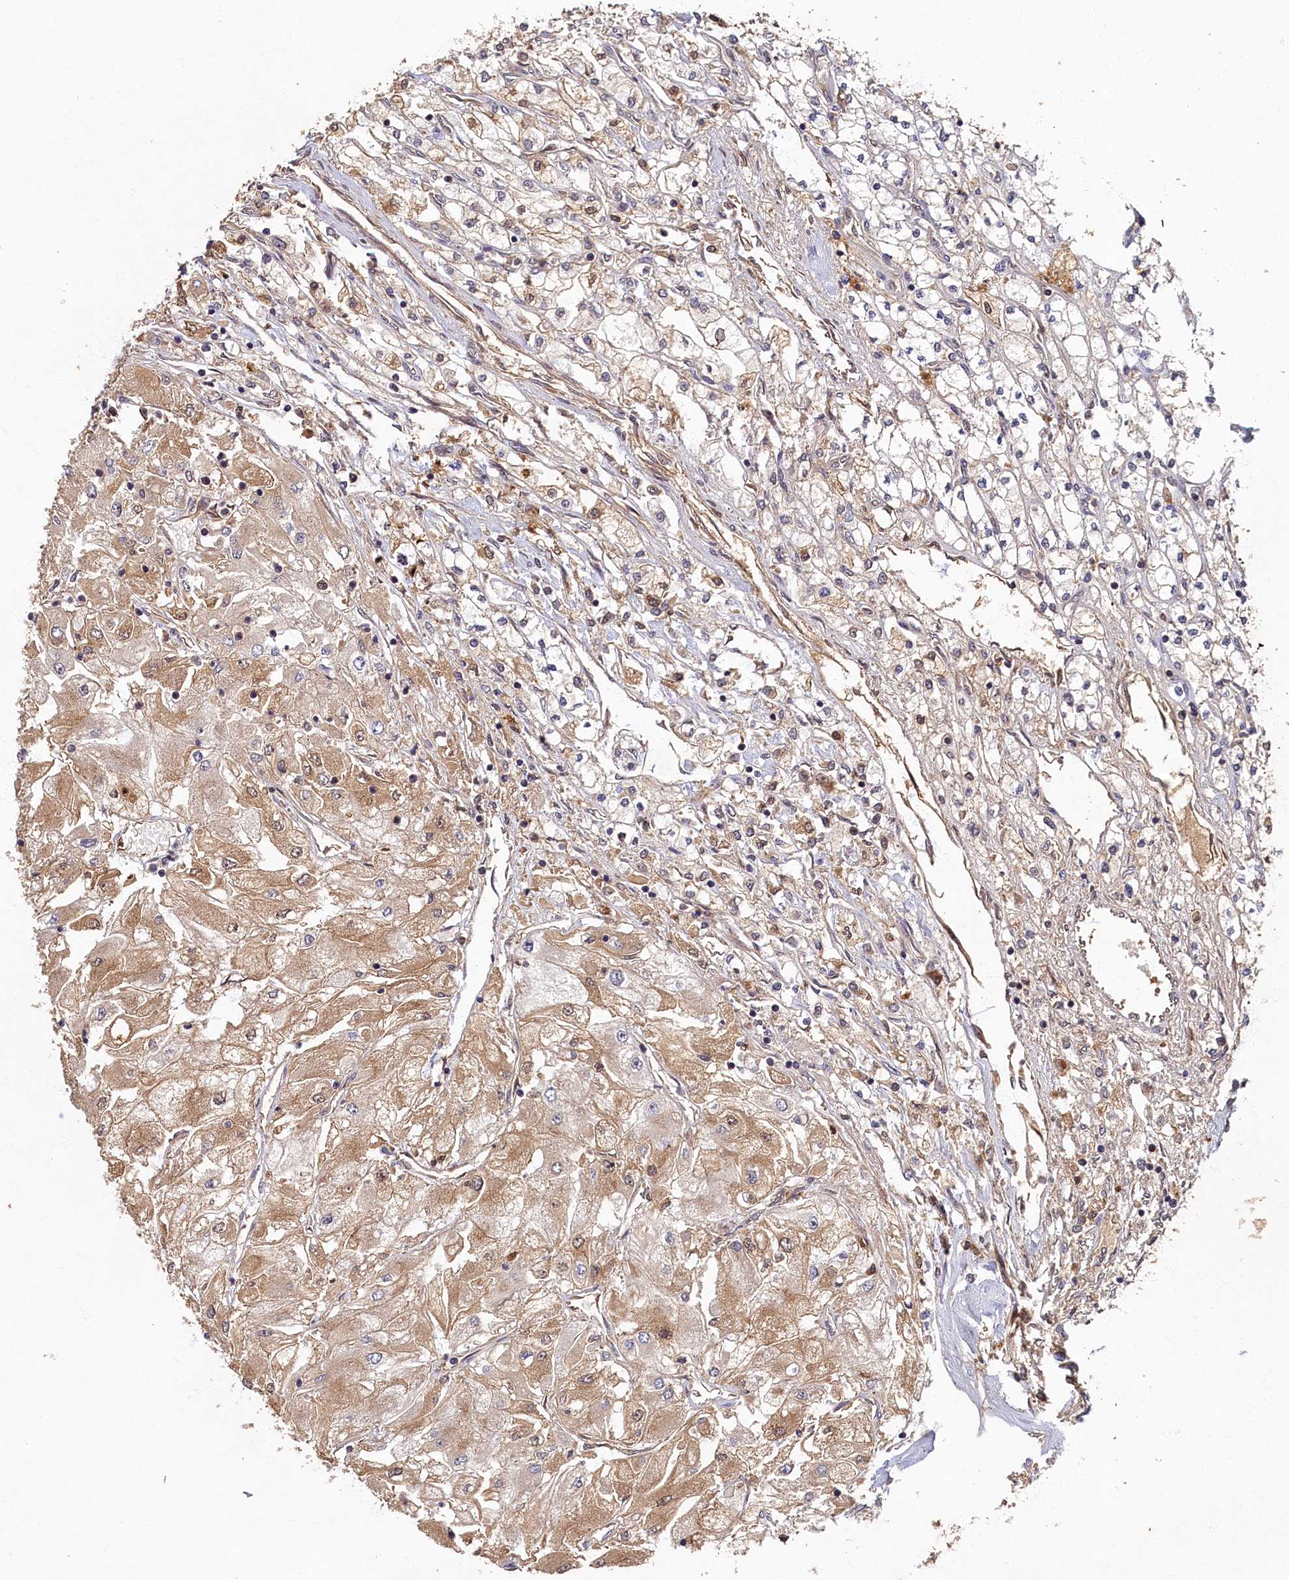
{"staining": {"intensity": "moderate", "quantity": "<25%", "location": "cytoplasmic/membranous"}, "tissue": "renal cancer", "cell_type": "Tumor cells", "image_type": "cancer", "snomed": [{"axis": "morphology", "description": "Adenocarcinoma, NOS"}, {"axis": "topography", "description": "Kidney"}], "caption": "Human renal cancer (adenocarcinoma) stained with a protein marker shows moderate staining in tumor cells.", "gene": "LCMT2", "patient": {"sex": "male", "age": 80}}